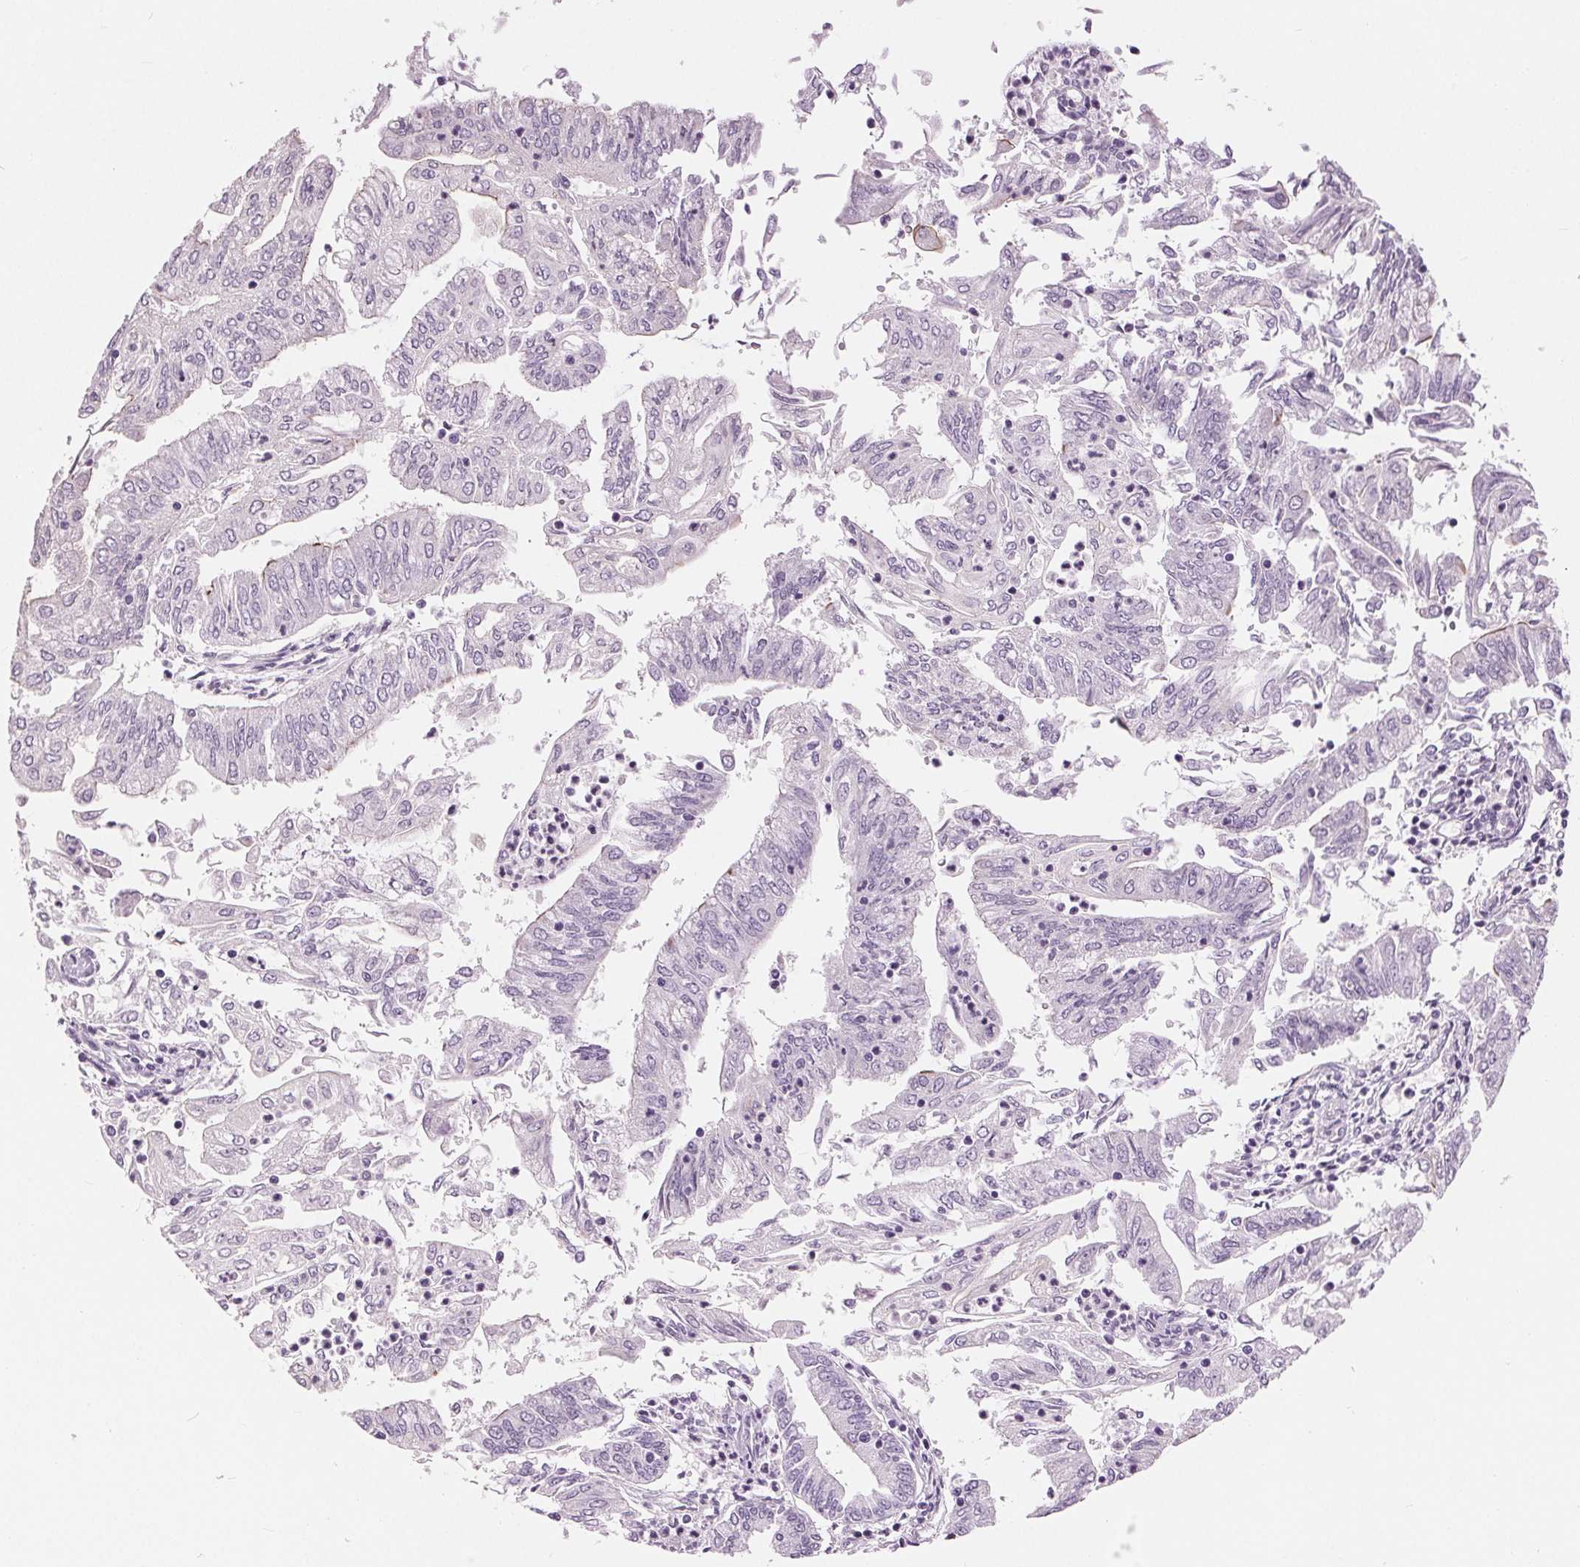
{"staining": {"intensity": "moderate", "quantity": "<25%", "location": "cytoplasmic/membranous"}, "tissue": "endometrial cancer", "cell_type": "Tumor cells", "image_type": "cancer", "snomed": [{"axis": "morphology", "description": "Adenocarcinoma, NOS"}, {"axis": "topography", "description": "Endometrium"}], "caption": "A brown stain shows moderate cytoplasmic/membranous positivity of a protein in human adenocarcinoma (endometrial) tumor cells. The protein of interest is shown in brown color, while the nuclei are stained blue.", "gene": "MISP", "patient": {"sex": "female", "age": 55}}